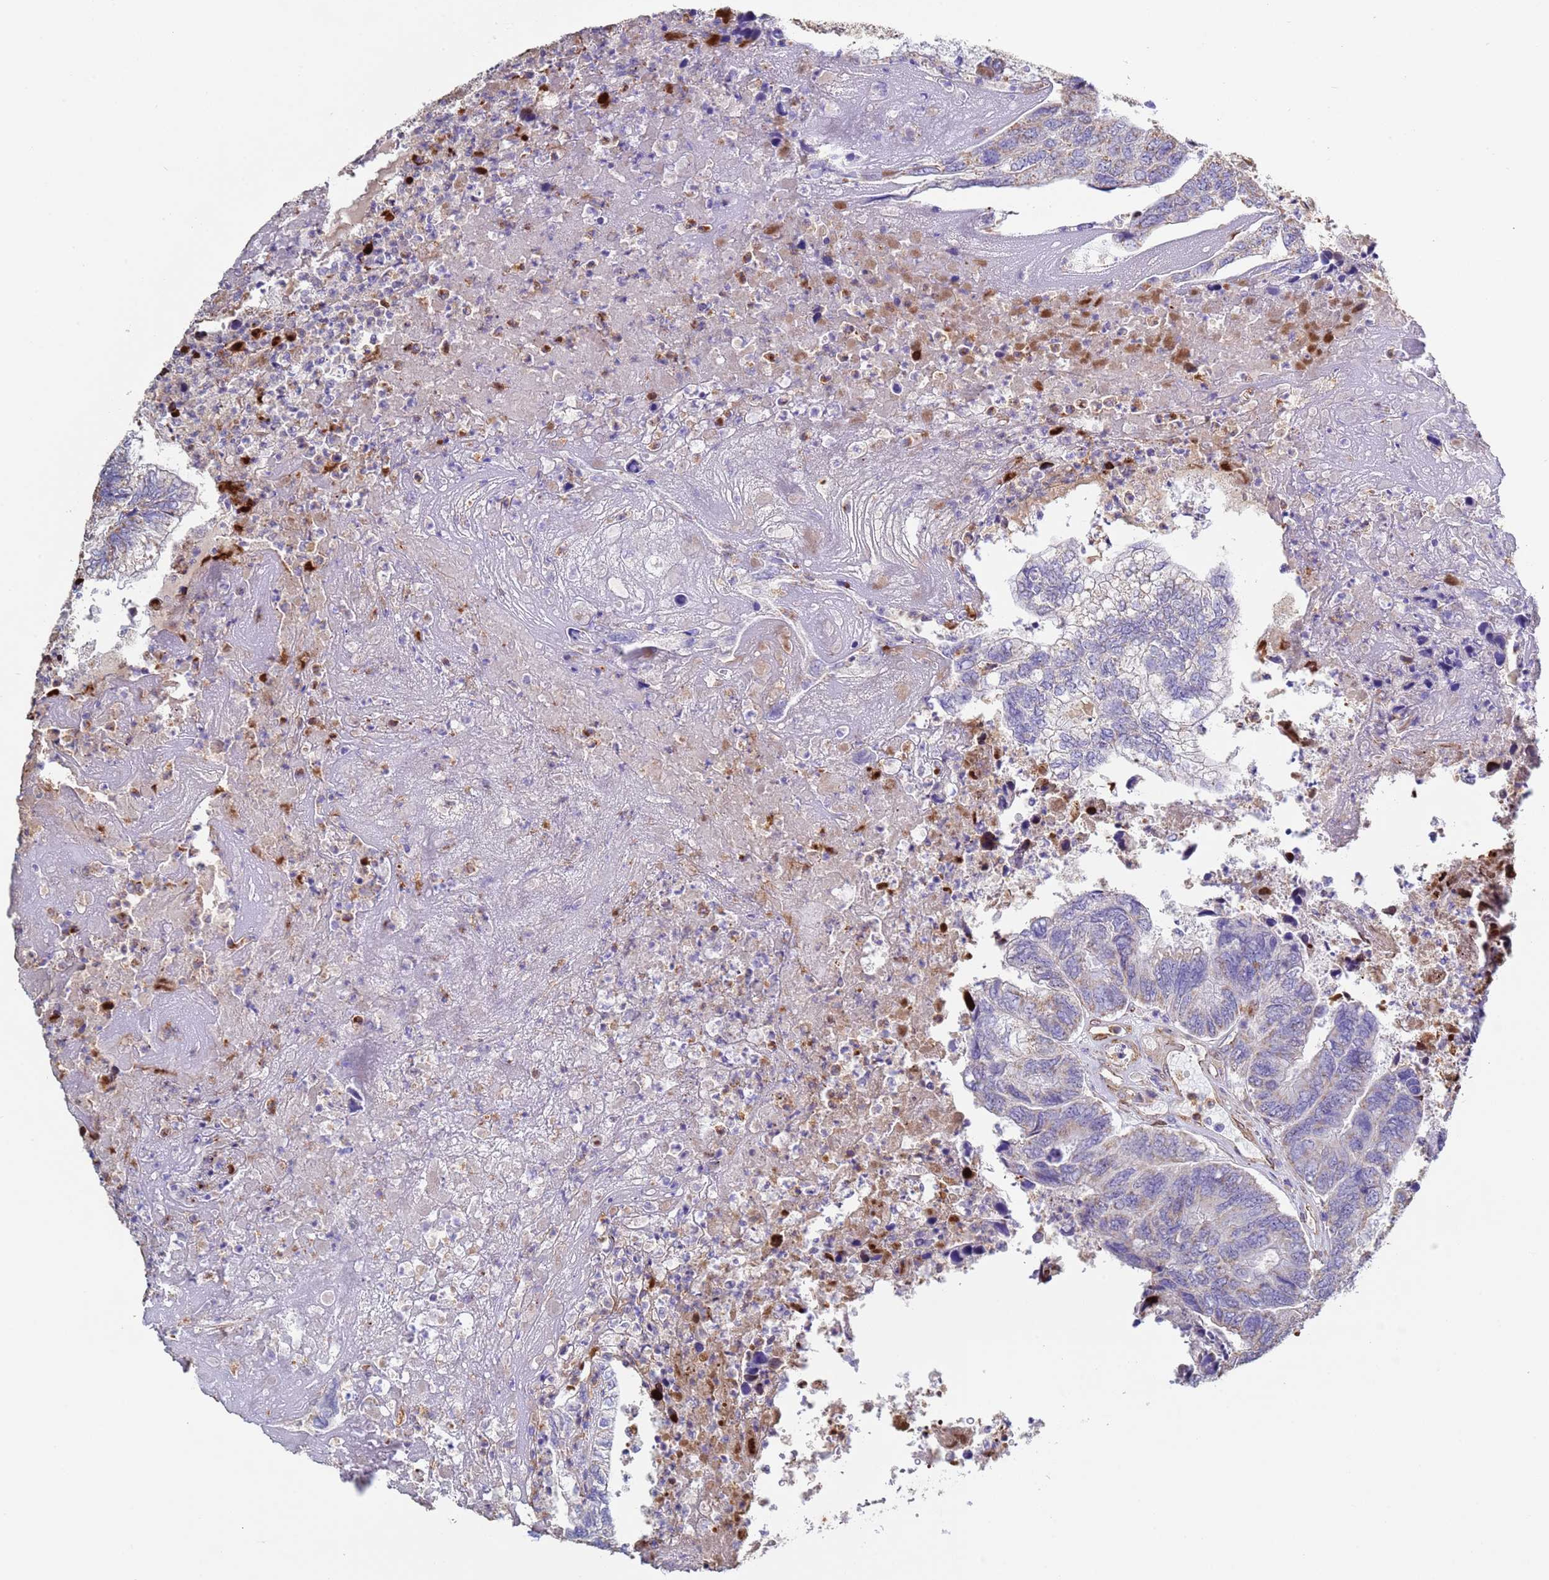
{"staining": {"intensity": "weak", "quantity": "25%-75%", "location": "cytoplasmic/membranous"}, "tissue": "colorectal cancer", "cell_type": "Tumor cells", "image_type": "cancer", "snomed": [{"axis": "morphology", "description": "Adenocarcinoma, NOS"}, {"axis": "topography", "description": "Colon"}], "caption": "Tumor cells show weak cytoplasmic/membranous expression in approximately 25%-75% of cells in colorectal cancer.", "gene": "GASK1A", "patient": {"sex": "female", "age": 67}}